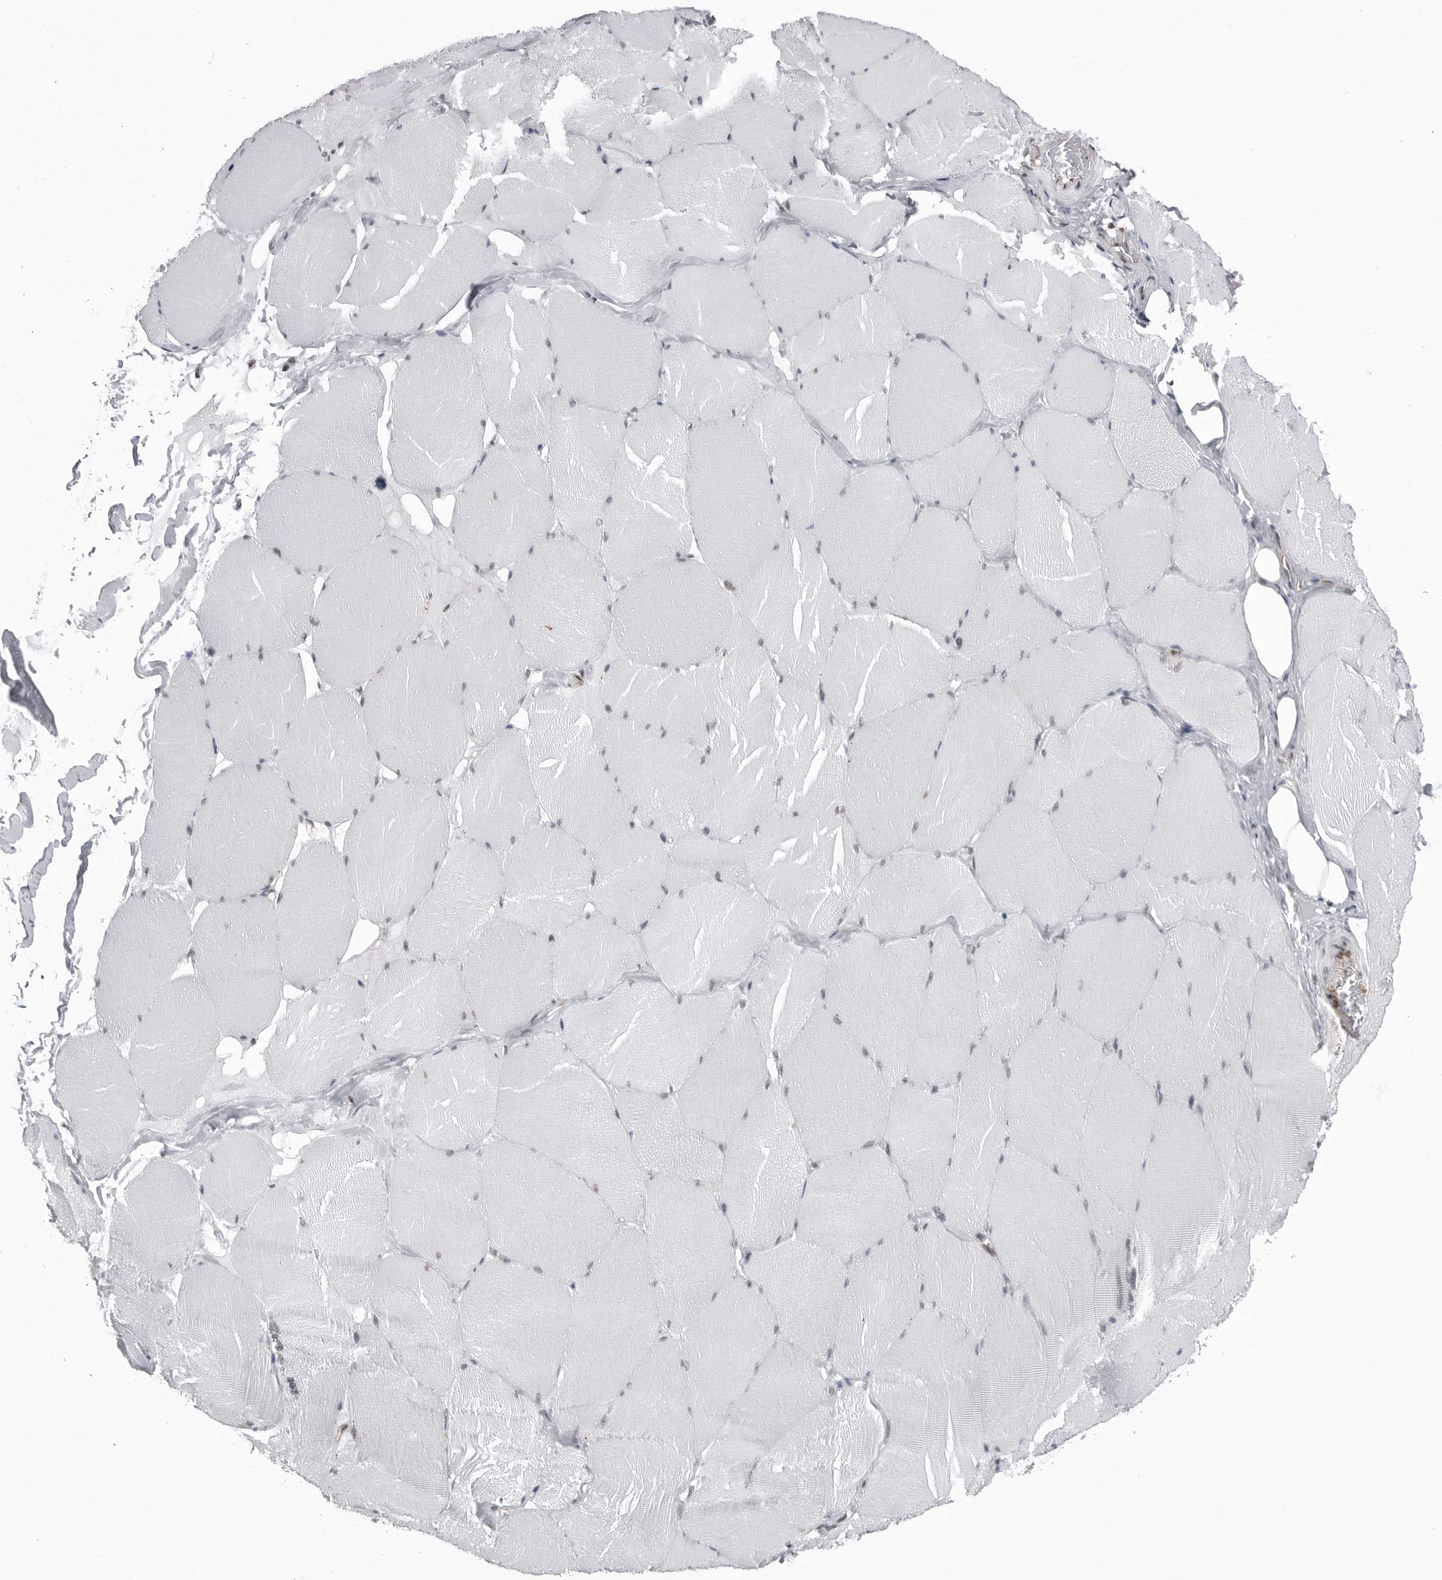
{"staining": {"intensity": "weak", "quantity": "<25%", "location": "nuclear"}, "tissue": "skeletal muscle", "cell_type": "Myocytes", "image_type": "normal", "snomed": [{"axis": "morphology", "description": "Normal tissue, NOS"}, {"axis": "topography", "description": "Skin"}, {"axis": "topography", "description": "Skeletal muscle"}], "caption": "Immunohistochemical staining of unremarkable human skeletal muscle shows no significant positivity in myocytes. (Brightfield microscopy of DAB (3,3'-diaminobenzidine) IHC at high magnification).", "gene": "RNF26", "patient": {"sex": "male", "age": 83}}